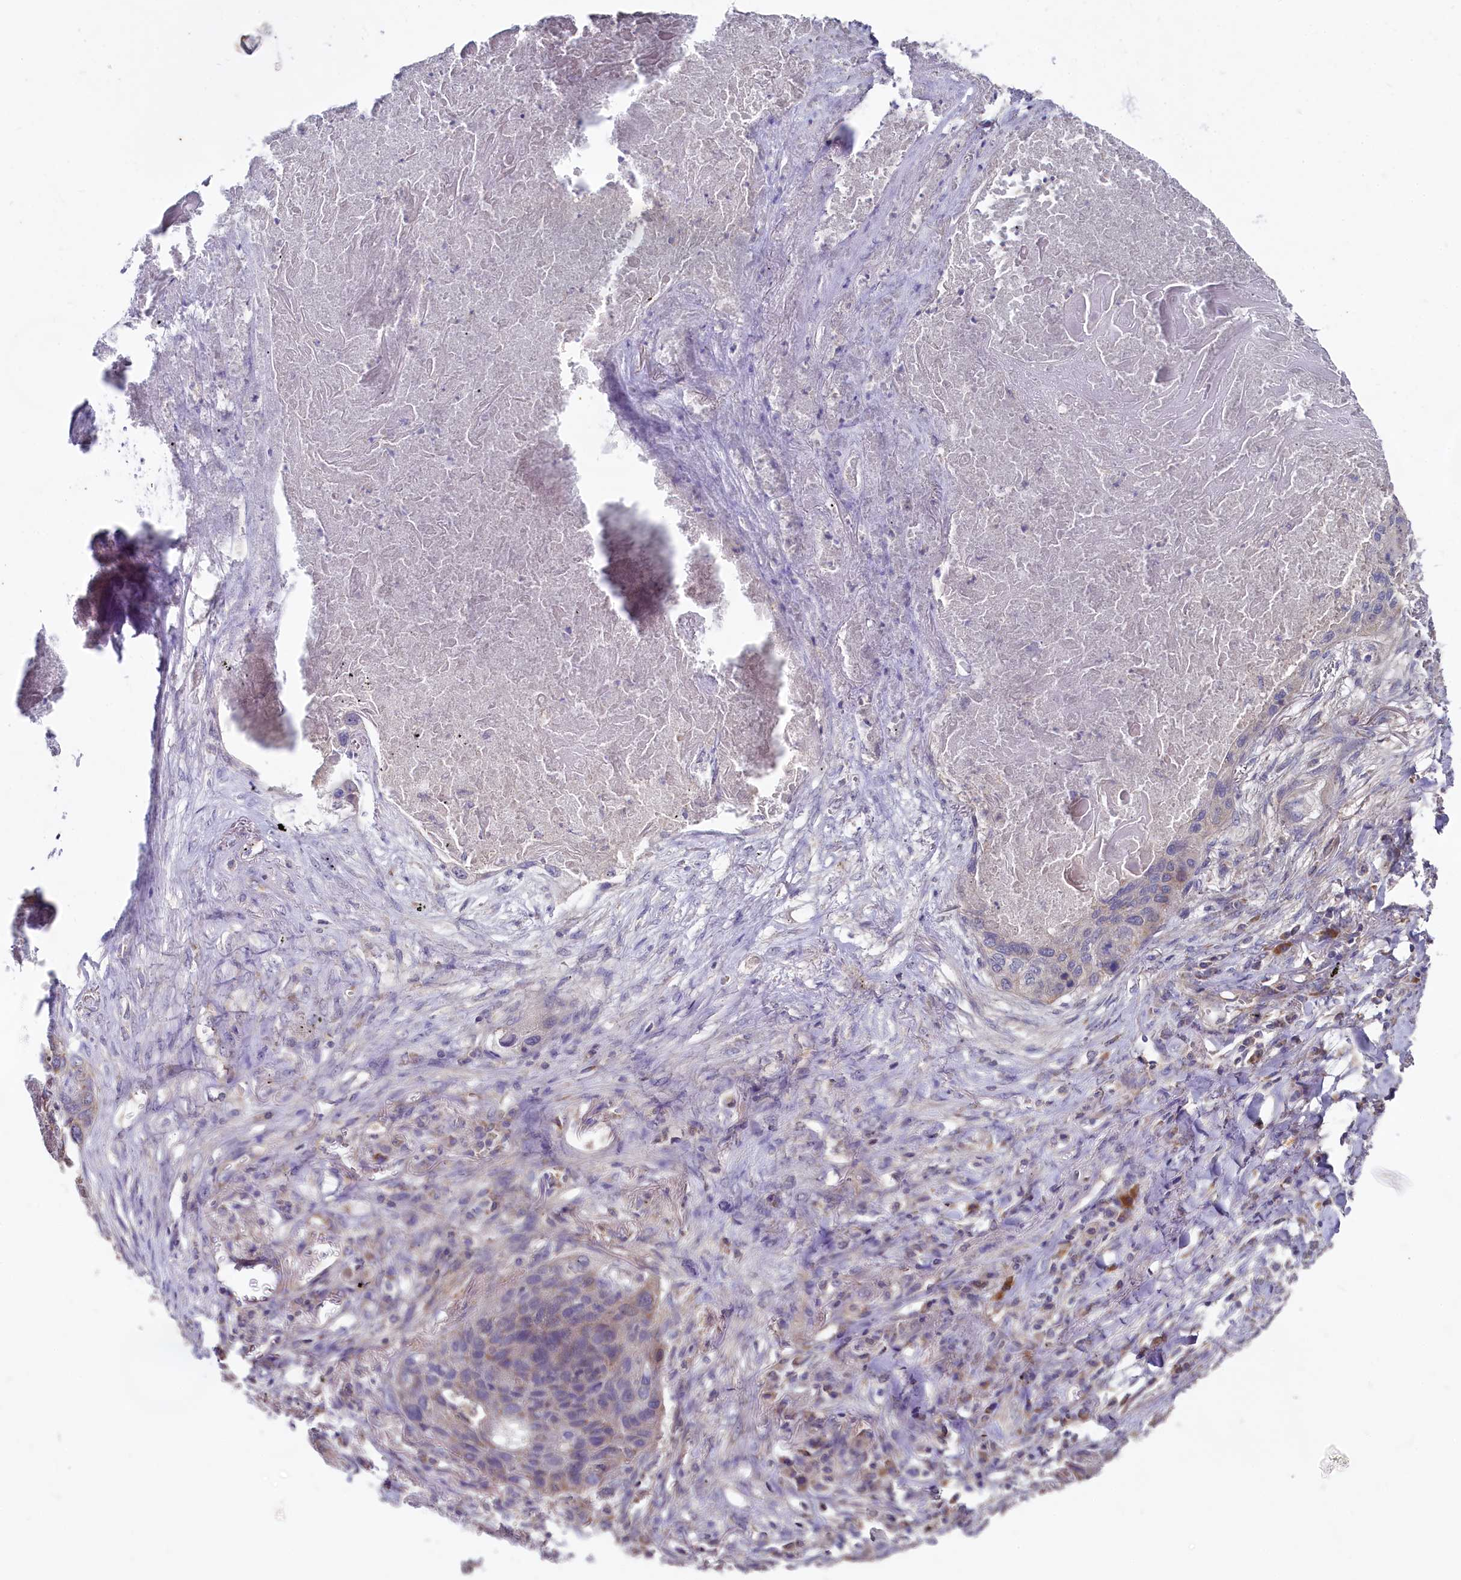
{"staining": {"intensity": "weak", "quantity": "<25%", "location": "cytoplasmic/membranous"}, "tissue": "lung cancer", "cell_type": "Tumor cells", "image_type": "cancer", "snomed": [{"axis": "morphology", "description": "Squamous cell carcinoma, NOS"}, {"axis": "topography", "description": "Lung"}], "caption": "DAB immunohistochemical staining of human squamous cell carcinoma (lung) demonstrates no significant expression in tumor cells. (IHC, brightfield microscopy, high magnification).", "gene": "MRPL57", "patient": {"sex": "female", "age": 63}}